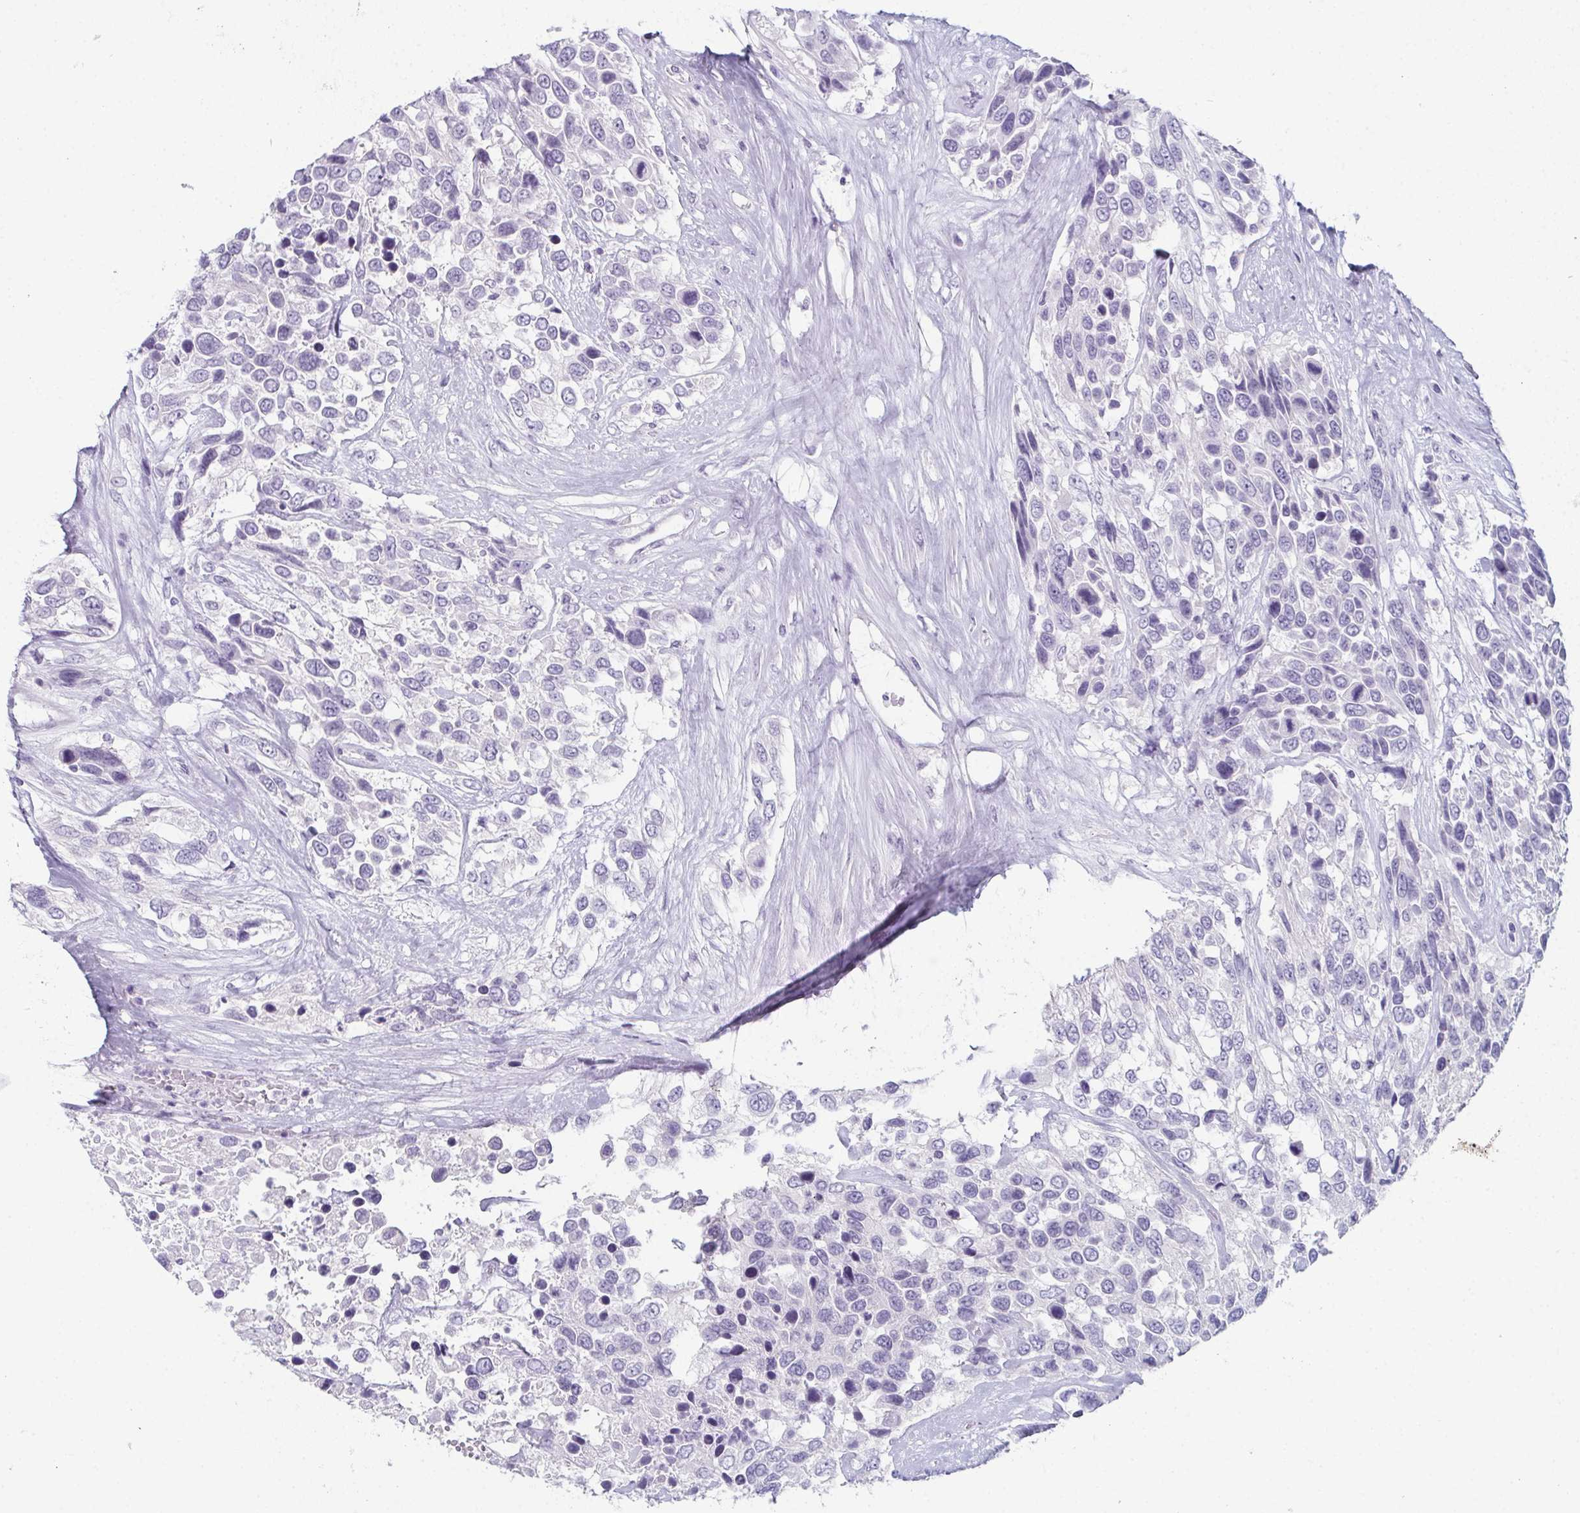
{"staining": {"intensity": "negative", "quantity": "none", "location": "none"}, "tissue": "urothelial cancer", "cell_type": "Tumor cells", "image_type": "cancer", "snomed": [{"axis": "morphology", "description": "Urothelial carcinoma, High grade"}, {"axis": "topography", "description": "Urinary bladder"}], "caption": "This is a micrograph of immunohistochemistry staining of urothelial cancer, which shows no staining in tumor cells.", "gene": "ENKUR", "patient": {"sex": "female", "age": 70}}